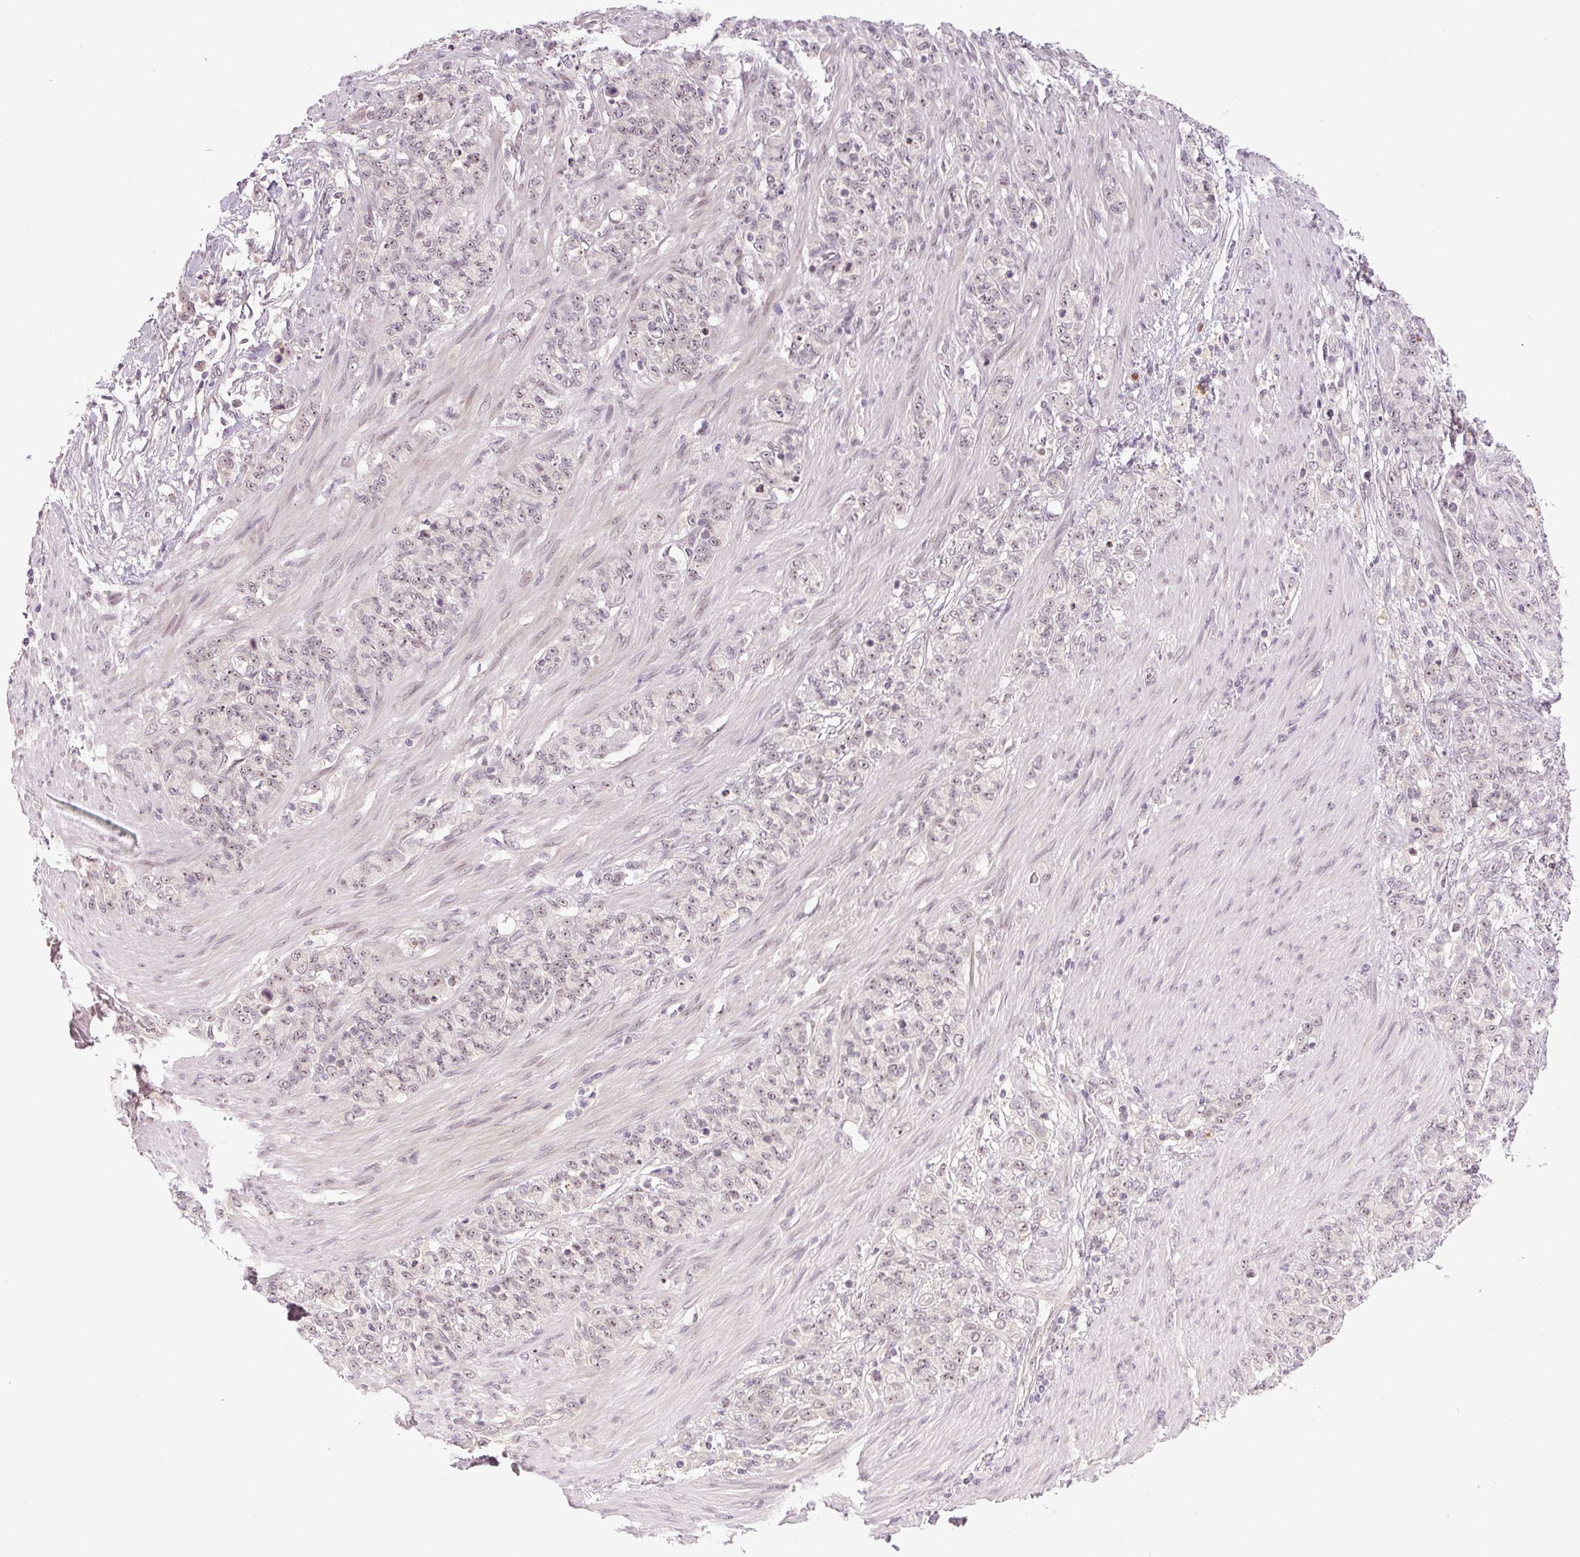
{"staining": {"intensity": "weak", "quantity": "25%-75%", "location": "nuclear"}, "tissue": "stomach cancer", "cell_type": "Tumor cells", "image_type": "cancer", "snomed": [{"axis": "morphology", "description": "Adenocarcinoma, NOS"}, {"axis": "topography", "description": "Stomach"}], "caption": "High-power microscopy captured an immunohistochemistry (IHC) histopathology image of stomach cancer, revealing weak nuclear expression in approximately 25%-75% of tumor cells.", "gene": "SGF29", "patient": {"sex": "female", "age": 79}}